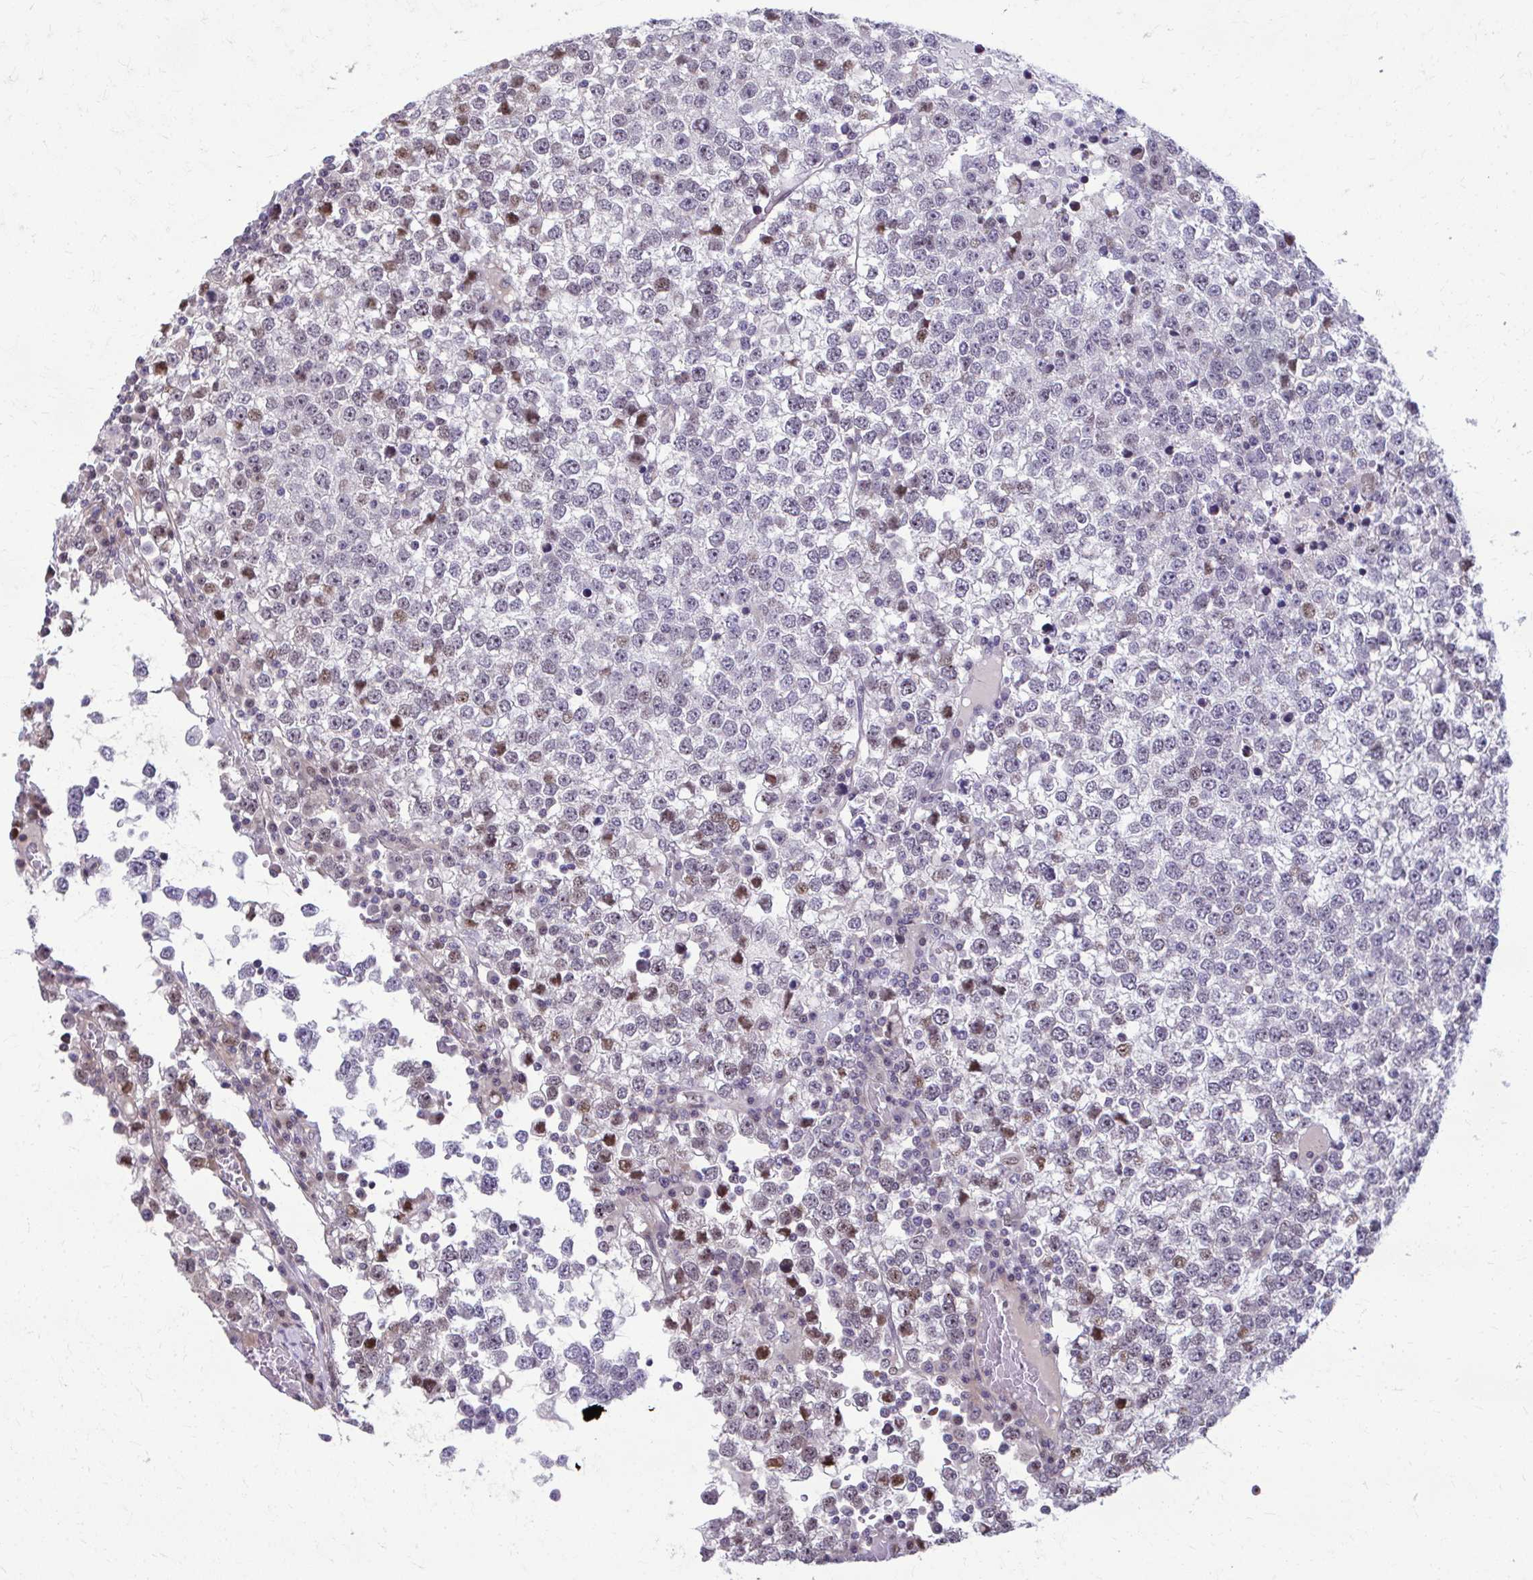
{"staining": {"intensity": "moderate", "quantity": "<25%", "location": "nuclear"}, "tissue": "testis cancer", "cell_type": "Tumor cells", "image_type": "cancer", "snomed": [{"axis": "morphology", "description": "Seminoma, NOS"}, {"axis": "topography", "description": "Testis"}], "caption": "A low amount of moderate nuclear staining is present in approximately <25% of tumor cells in seminoma (testis) tissue. (DAB (3,3'-diaminobenzidine) IHC with brightfield microscopy, high magnification).", "gene": "MAF1", "patient": {"sex": "male", "age": 65}}